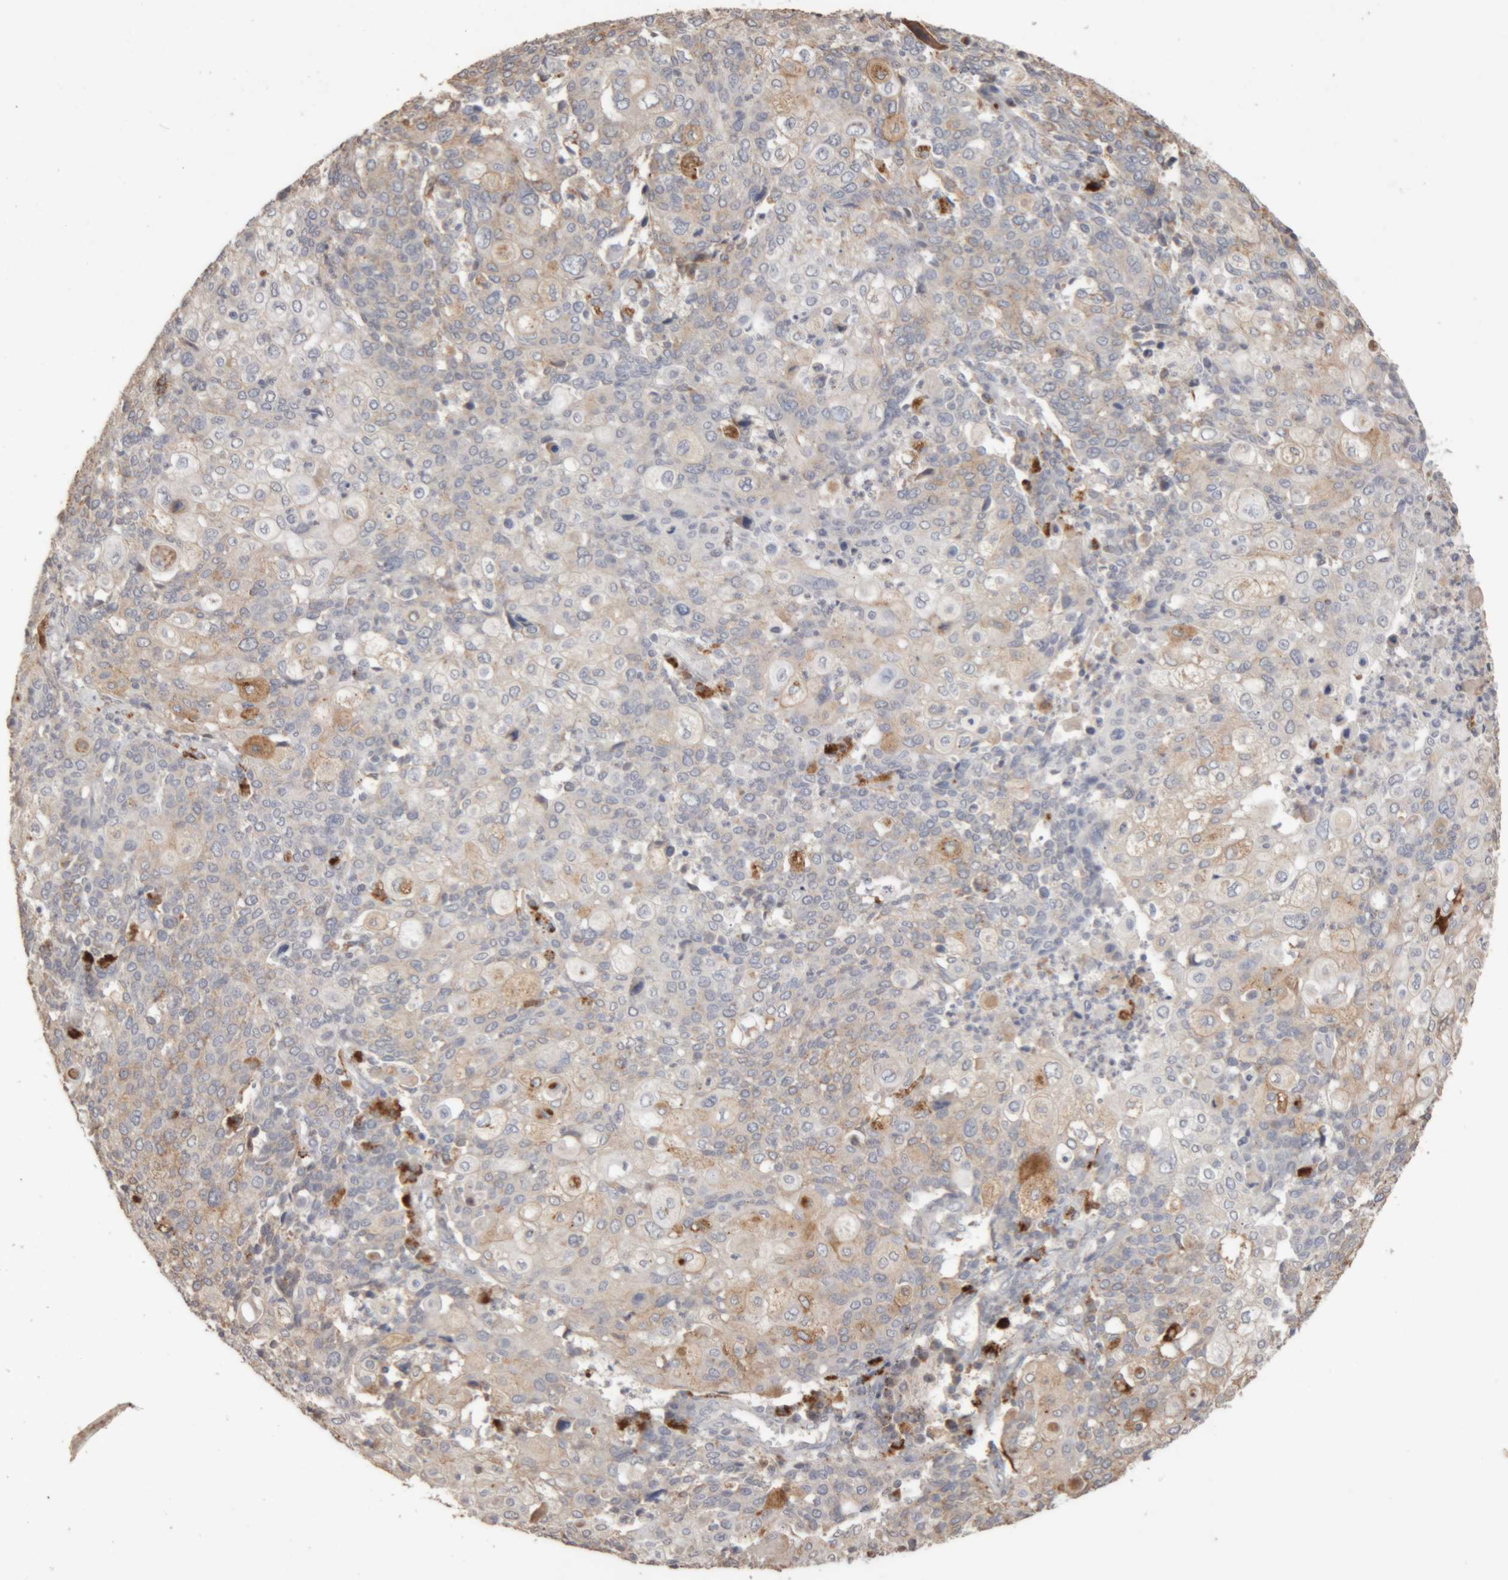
{"staining": {"intensity": "weak", "quantity": "<25%", "location": "cytoplasmic/membranous"}, "tissue": "cervical cancer", "cell_type": "Tumor cells", "image_type": "cancer", "snomed": [{"axis": "morphology", "description": "Squamous cell carcinoma, NOS"}, {"axis": "topography", "description": "Cervix"}], "caption": "Cervical cancer (squamous cell carcinoma) was stained to show a protein in brown. There is no significant staining in tumor cells.", "gene": "ARSA", "patient": {"sex": "female", "age": 40}}